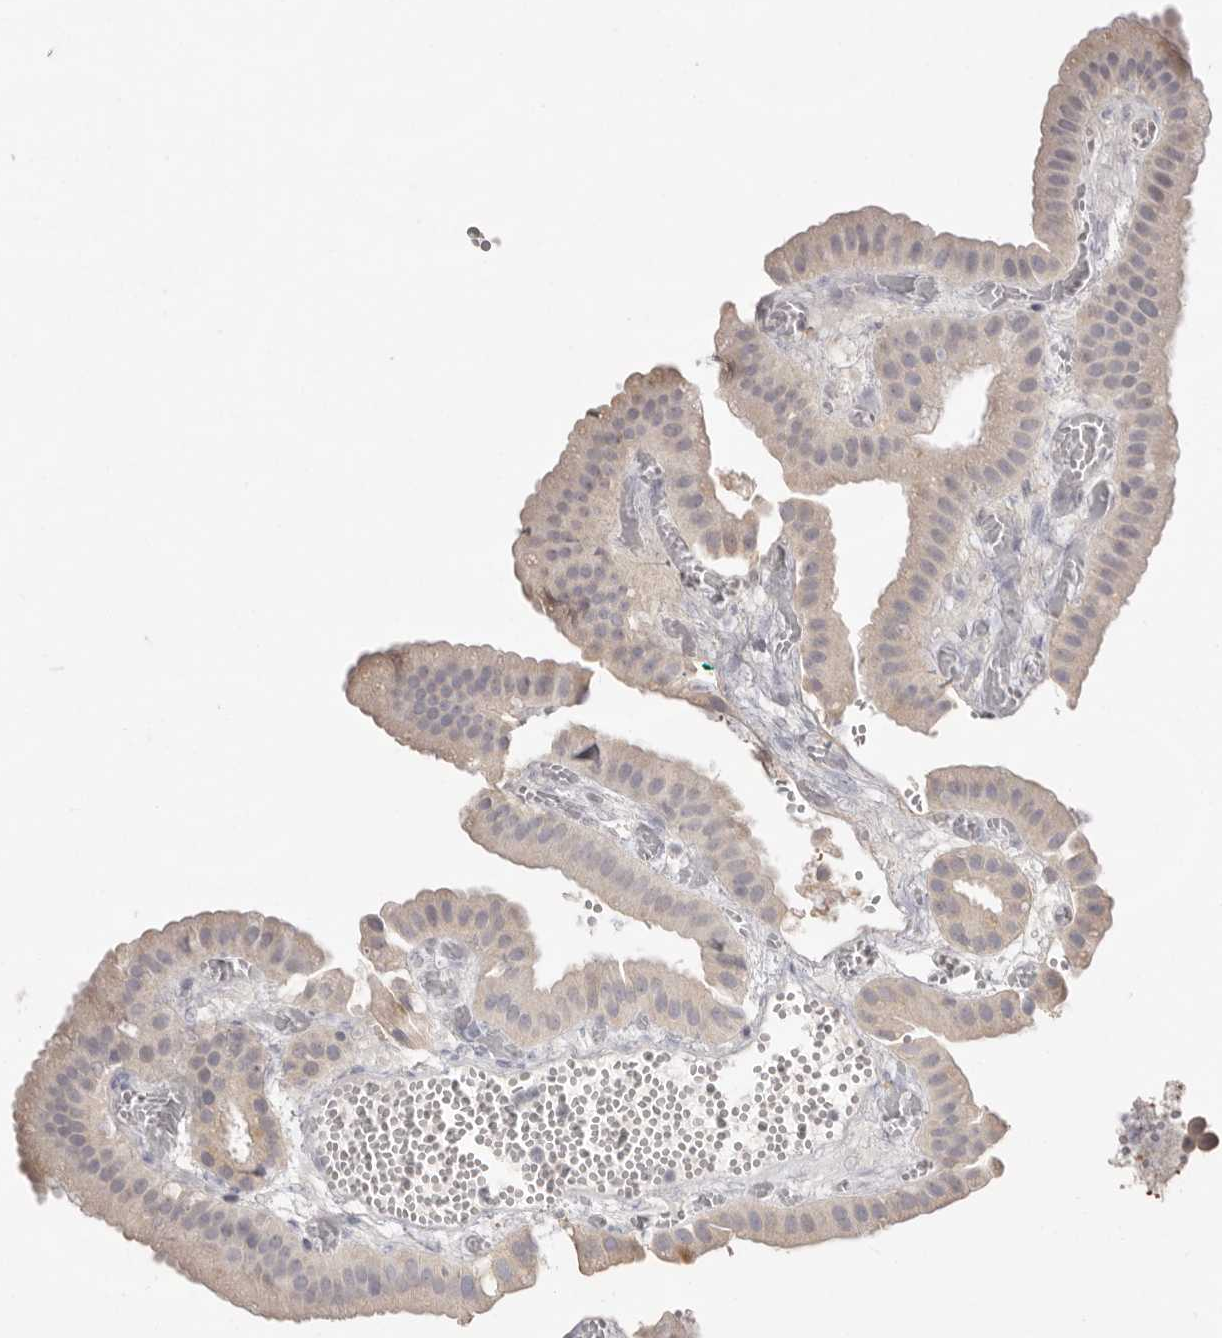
{"staining": {"intensity": "negative", "quantity": "none", "location": "none"}, "tissue": "gallbladder", "cell_type": "Glandular cells", "image_type": "normal", "snomed": [{"axis": "morphology", "description": "Normal tissue, NOS"}, {"axis": "topography", "description": "Gallbladder"}], "caption": "A high-resolution image shows immunohistochemistry (IHC) staining of benign gallbladder, which reveals no significant positivity in glandular cells.", "gene": "MMACHC", "patient": {"sex": "female", "age": 64}}